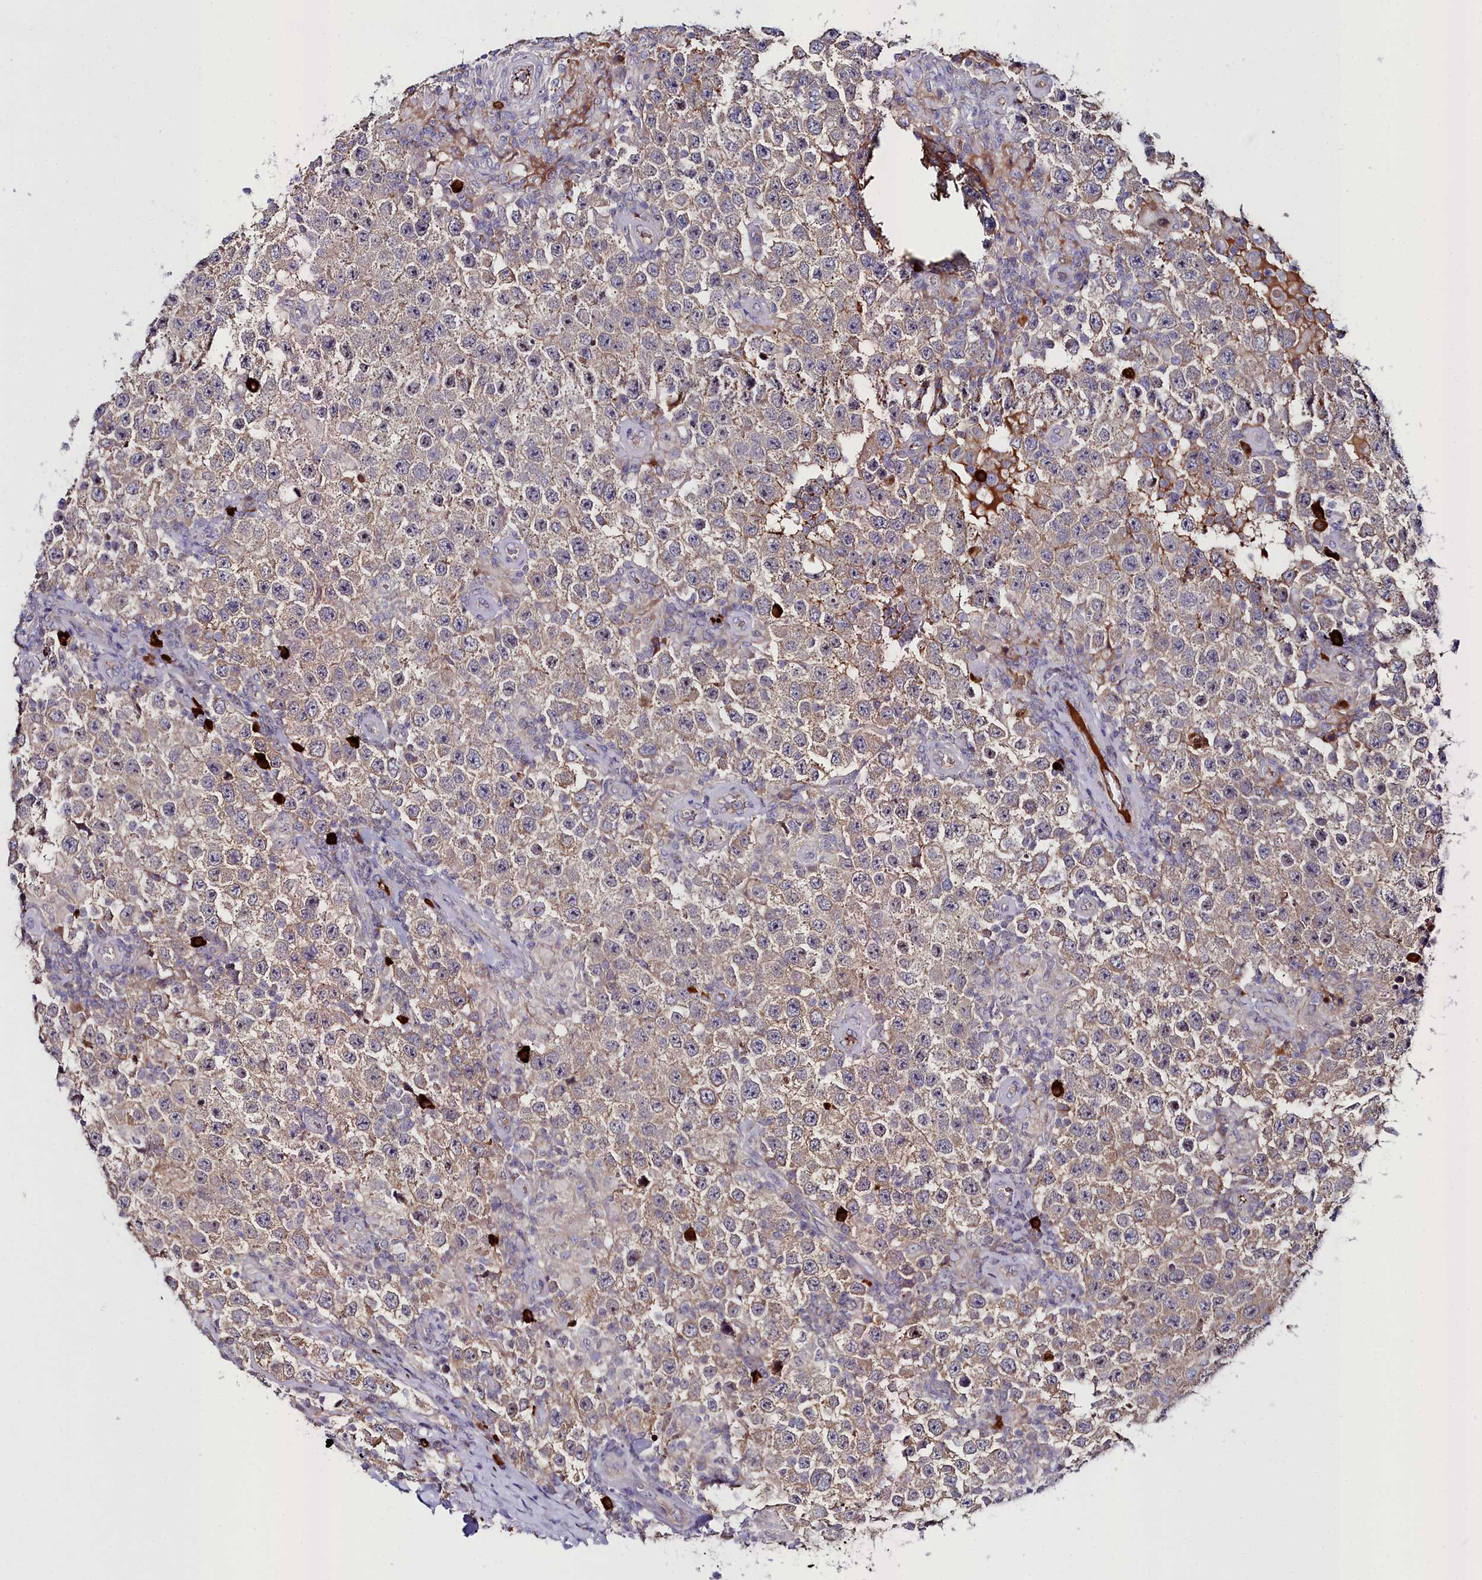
{"staining": {"intensity": "weak", "quantity": "25%-75%", "location": "cytoplasmic/membranous"}, "tissue": "testis cancer", "cell_type": "Tumor cells", "image_type": "cancer", "snomed": [{"axis": "morphology", "description": "Normal tissue, NOS"}, {"axis": "morphology", "description": "Urothelial carcinoma, High grade"}, {"axis": "morphology", "description": "Seminoma, NOS"}, {"axis": "morphology", "description": "Carcinoma, Embryonal, NOS"}, {"axis": "topography", "description": "Urinary bladder"}, {"axis": "topography", "description": "Testis"}], "caption": "There is low levels of weak cytoplasmic/membranous positivity in tumor cells of testis cancer, as demonstrated by immunohistochemical staining (brown color).", "gene": "KCTD18", "patient": {"sex": "male", "age": 41}}